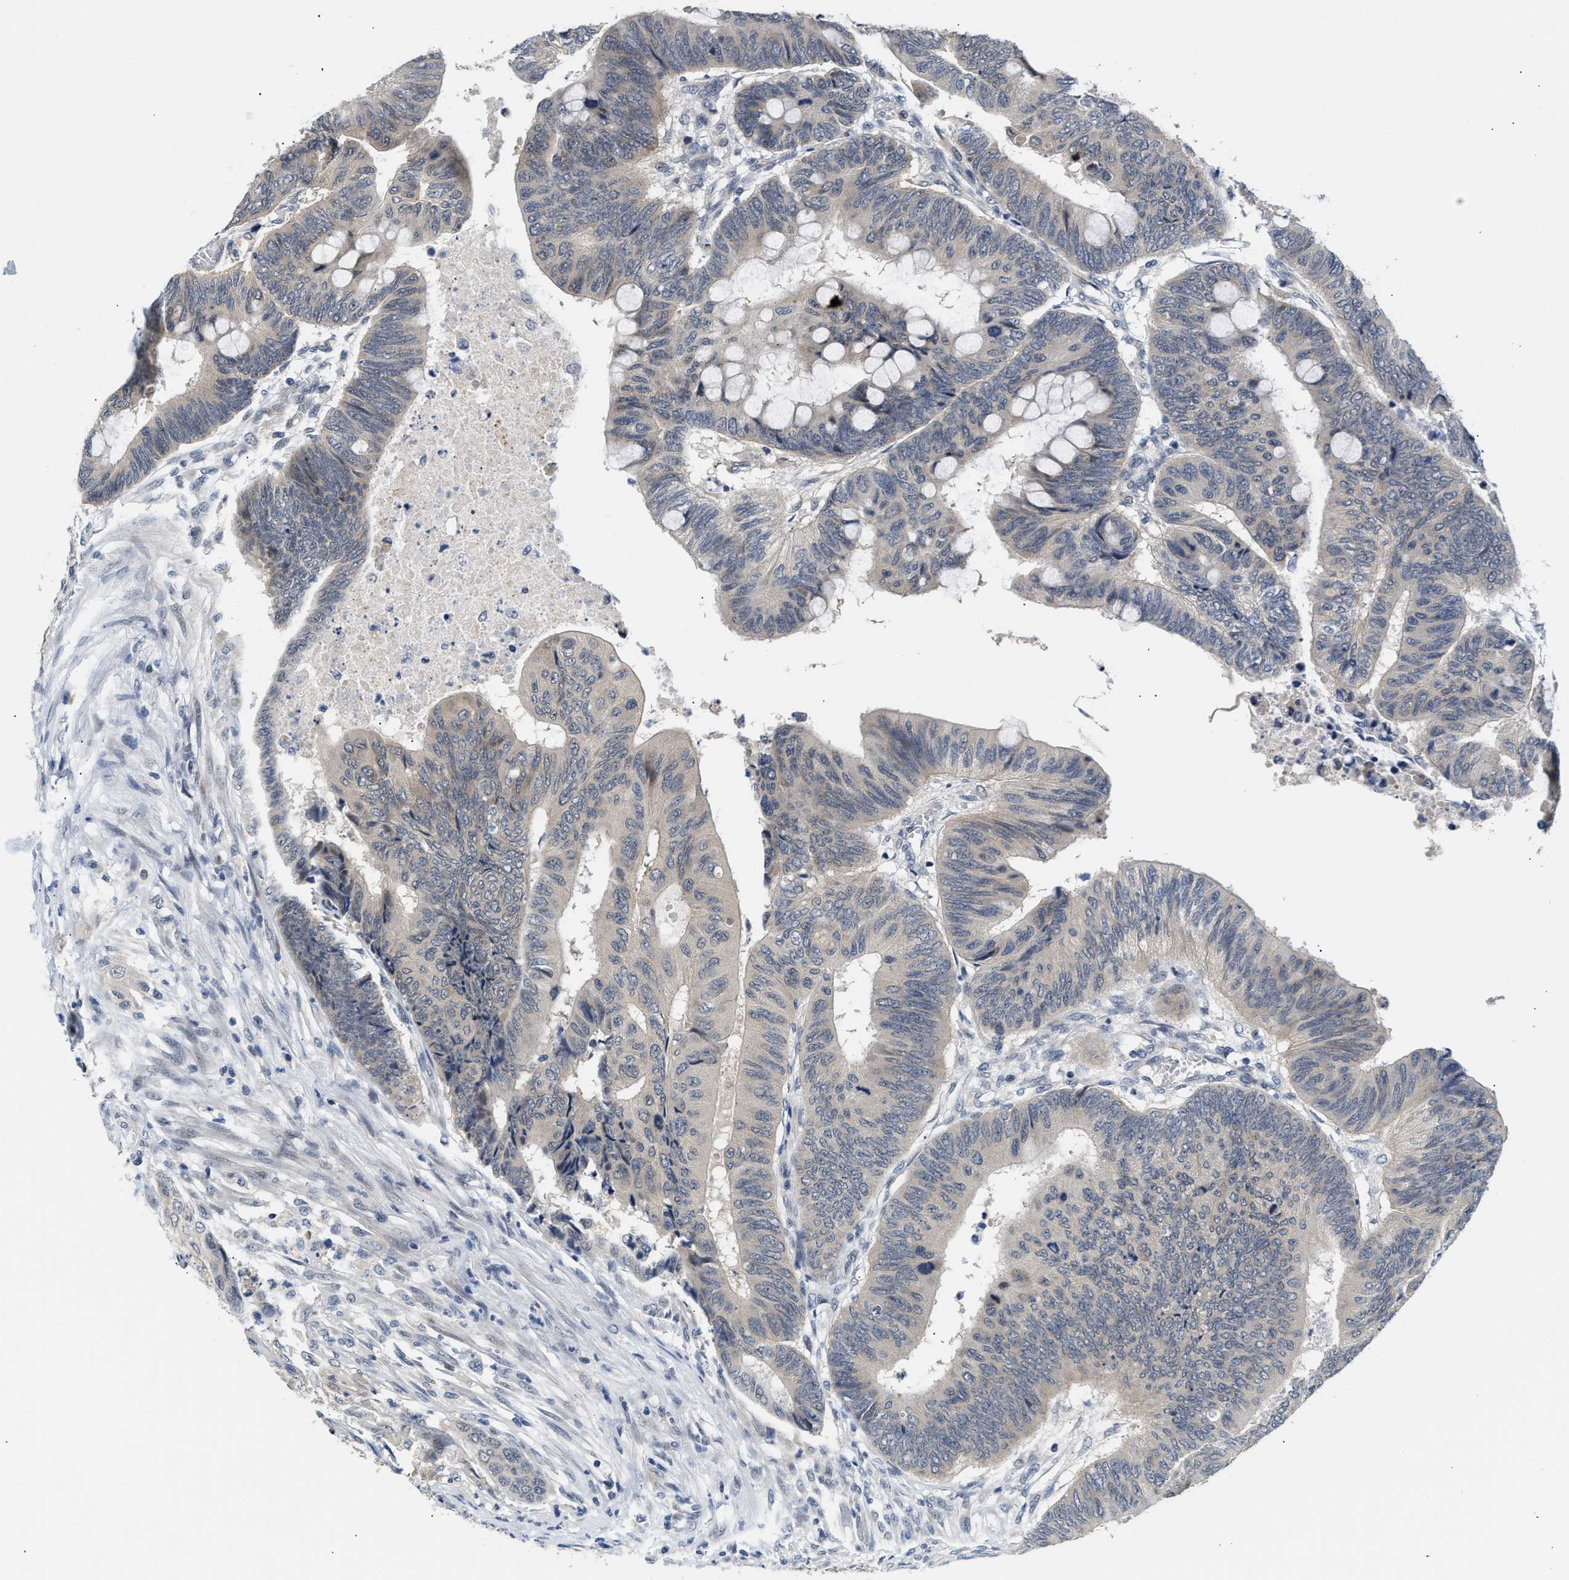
{"staining": {"intensity": "weak", "quantity": "<25%", "location": "cytoplasmic/membranous"}, "tissue": "colorectal cancer", "cell_type": "Tumor cells", "image_type": "cancer", "snomed": [{"axis": "morphology", "description": "Normal tissue, NOS"}, {"axis": "morphology", "description": "Adenocarcinoma, NOS"}, {"axis": "topography", "description": "Rectum"}, {"axis": "topography", "description": "Peripheral nerve tissue"}], "caption": "A micrograph of human colorectal cancer (adenocarcinoma) is negative for staining in tumor cells.", "gene": "PPM1H", "patient": {"sex": "male", "age": 92}}